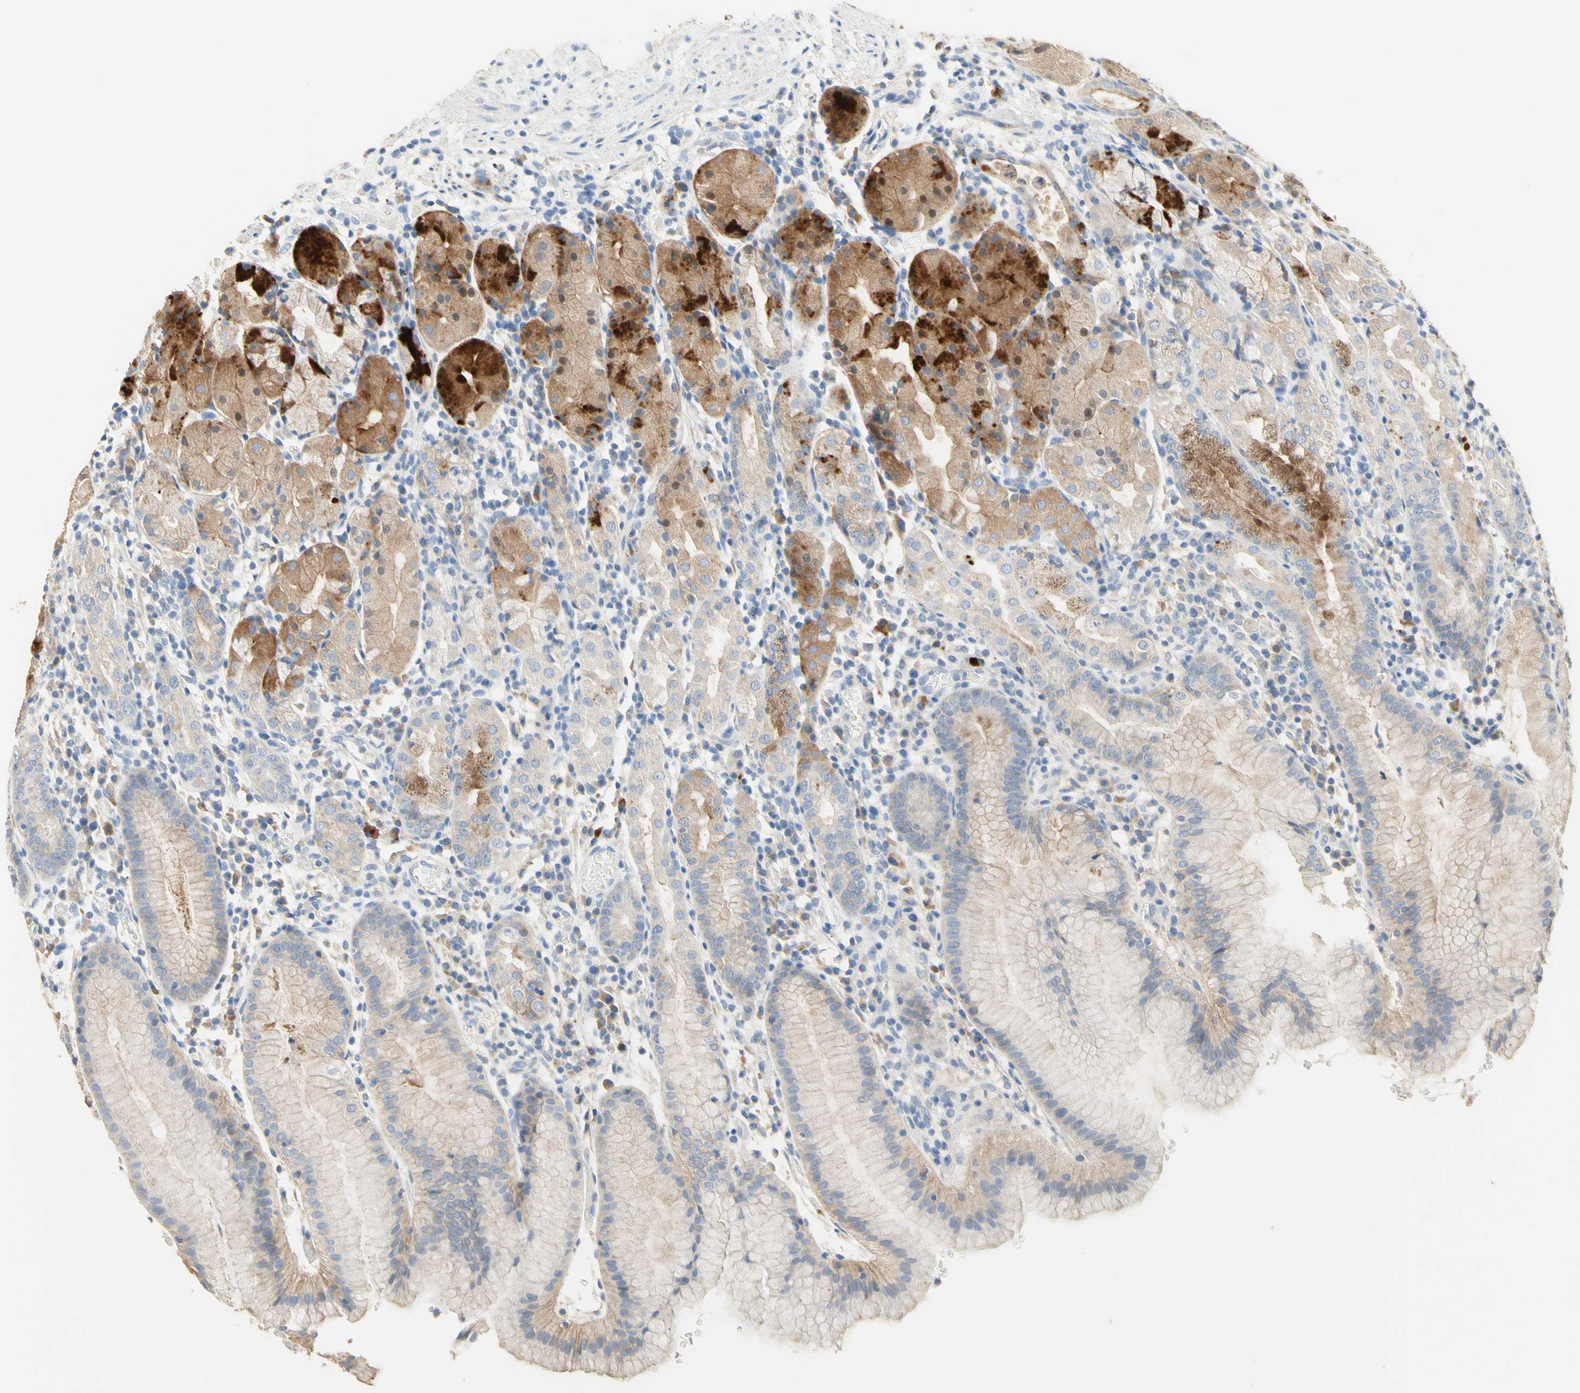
{"staining": {"intensity": "strong", "quantity": "25%-75%", "location": "cytoplasmic/membranous"}, "tissue": "stomach", "cell_type": "Glandular cells", "image_type": "normal", "snomed": [{"axis": "morphology", "description": "Normal tissue, NOS"}, {"axis": "topography", "description": "Stomach"}, {"axis": "topography", "description": "Stomach, lower"}], "caption": "The immunohistochemical stain shows strong cytoplasmic/membranous expression in glandular cells of normal stomach. Immunohistochemistry (ihc) stains the protein in brown and the nuclei are stained blue.", "gene": "NECTIN4", "patient": {"sex": "female", "age": 75}}